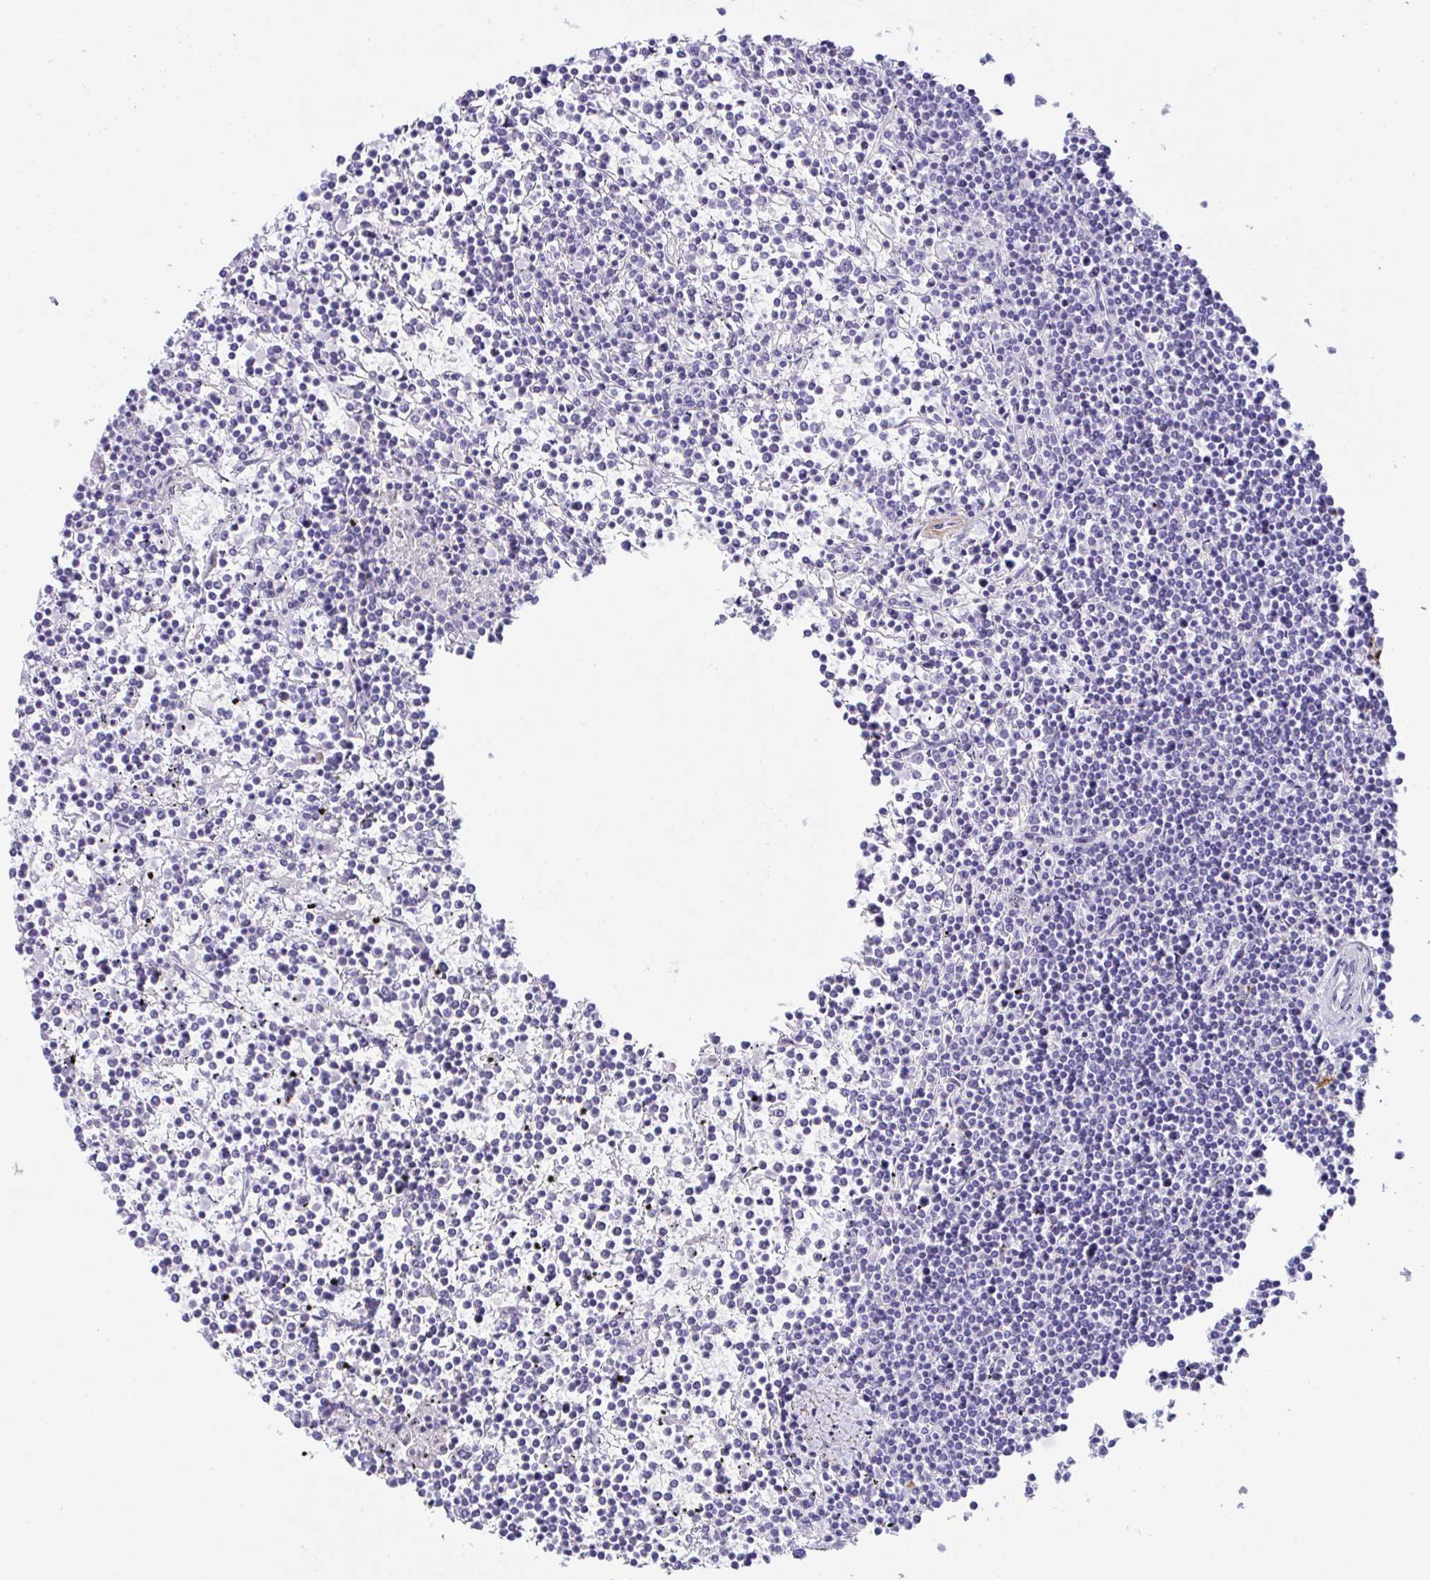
{"staining": {"intensity": "negative", "quantity": "none", "location": "none"}, "tissue": "lymphoma", "cell_type": "Tumor cells", "image_type": "cancer", "snomed": [{"axis": "morphology", "description": "Malignant lymphoma, non-Hodgkin's type, Low grade"}, {"axis": "topography", "description": "Spleen"}], "caption": "The histopathology image shows no staining of tumor cells in lymphoma.", "gene": "KMT2E", "patient": {"sex": "female", "age": 19}}